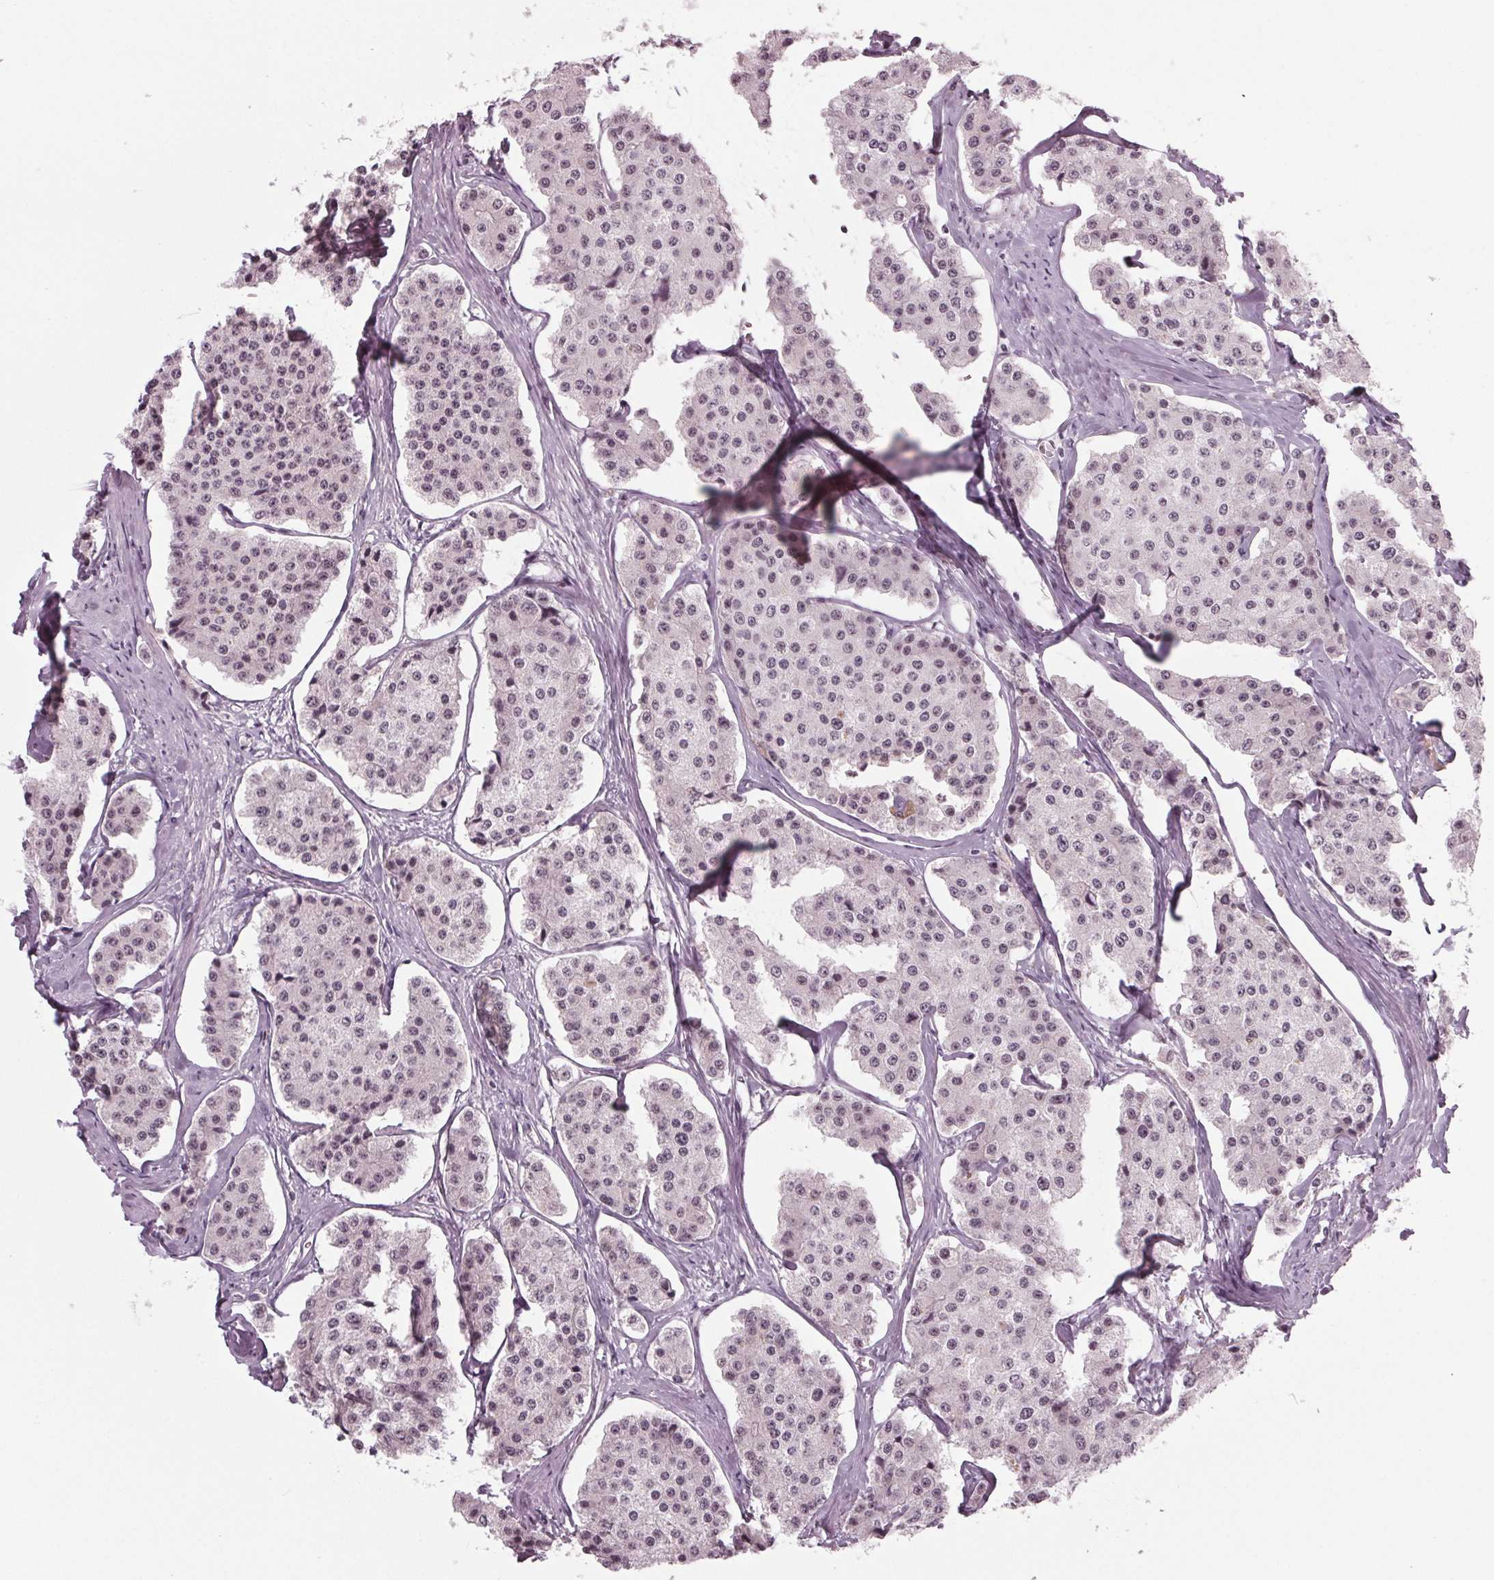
{"staining": {"intensity": "weak", "quantity": "25%-75%", "location": "nuclear"}, "tissue": "carcinoid", "cell_type": "Tumor cells", "image_type": "cancer", "snomed": [{"axis": "morphology", "description": "Carcinoid, malignant, NOS"}, {"axis": "topography", "description": "Small intestine"}], "caption": "Immunohistochemistry (DAB (3,3'-diaminobenzidine)) staining of carcinoid exhibits weak nuclear protein positivity in about 25%-75% of tumor cells.", "gene": "DDX41", "patient": {"sex": "female", "age": 65}}